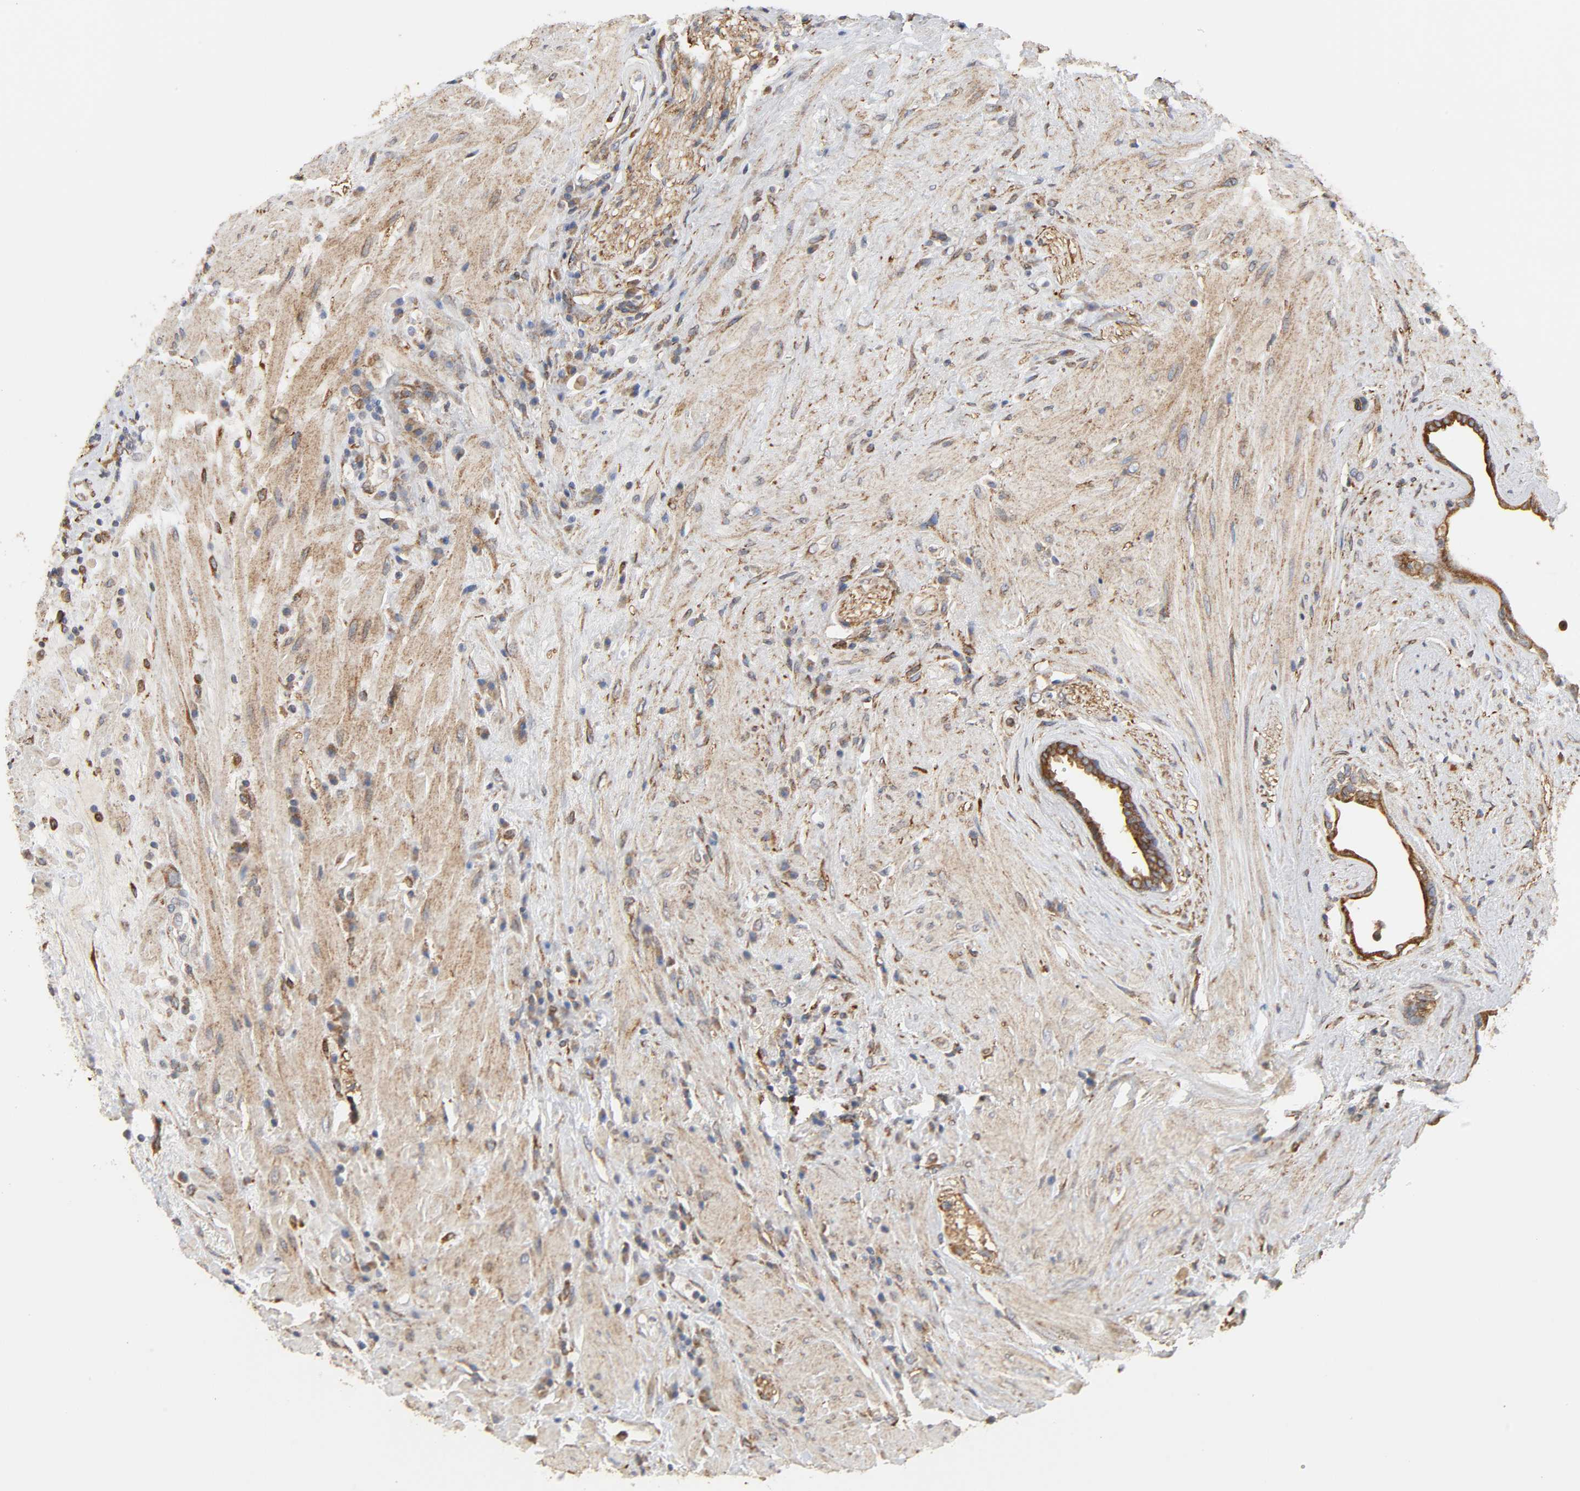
{"staining": {"intensity": "strong", "quantity": ">75%", "location": "cytoplasmic/membranous"}, "tissue": "seminal vesicle", "cell_type": "Glandular cells", "image_type": "normal", "snomed": [{"axis": "morphology", "description": "Normal tissue, NOS"}, {"axis": "topography", "description": "Seminal veicle"}], "caption": "Seminal vesicle stained for a protein (brown) exhibits strong cytoplasmic/membranous positive positivity in approximately >75% of glandular cells.", "gene": "POR", "patient": {"sex": "male", "age": 61}}